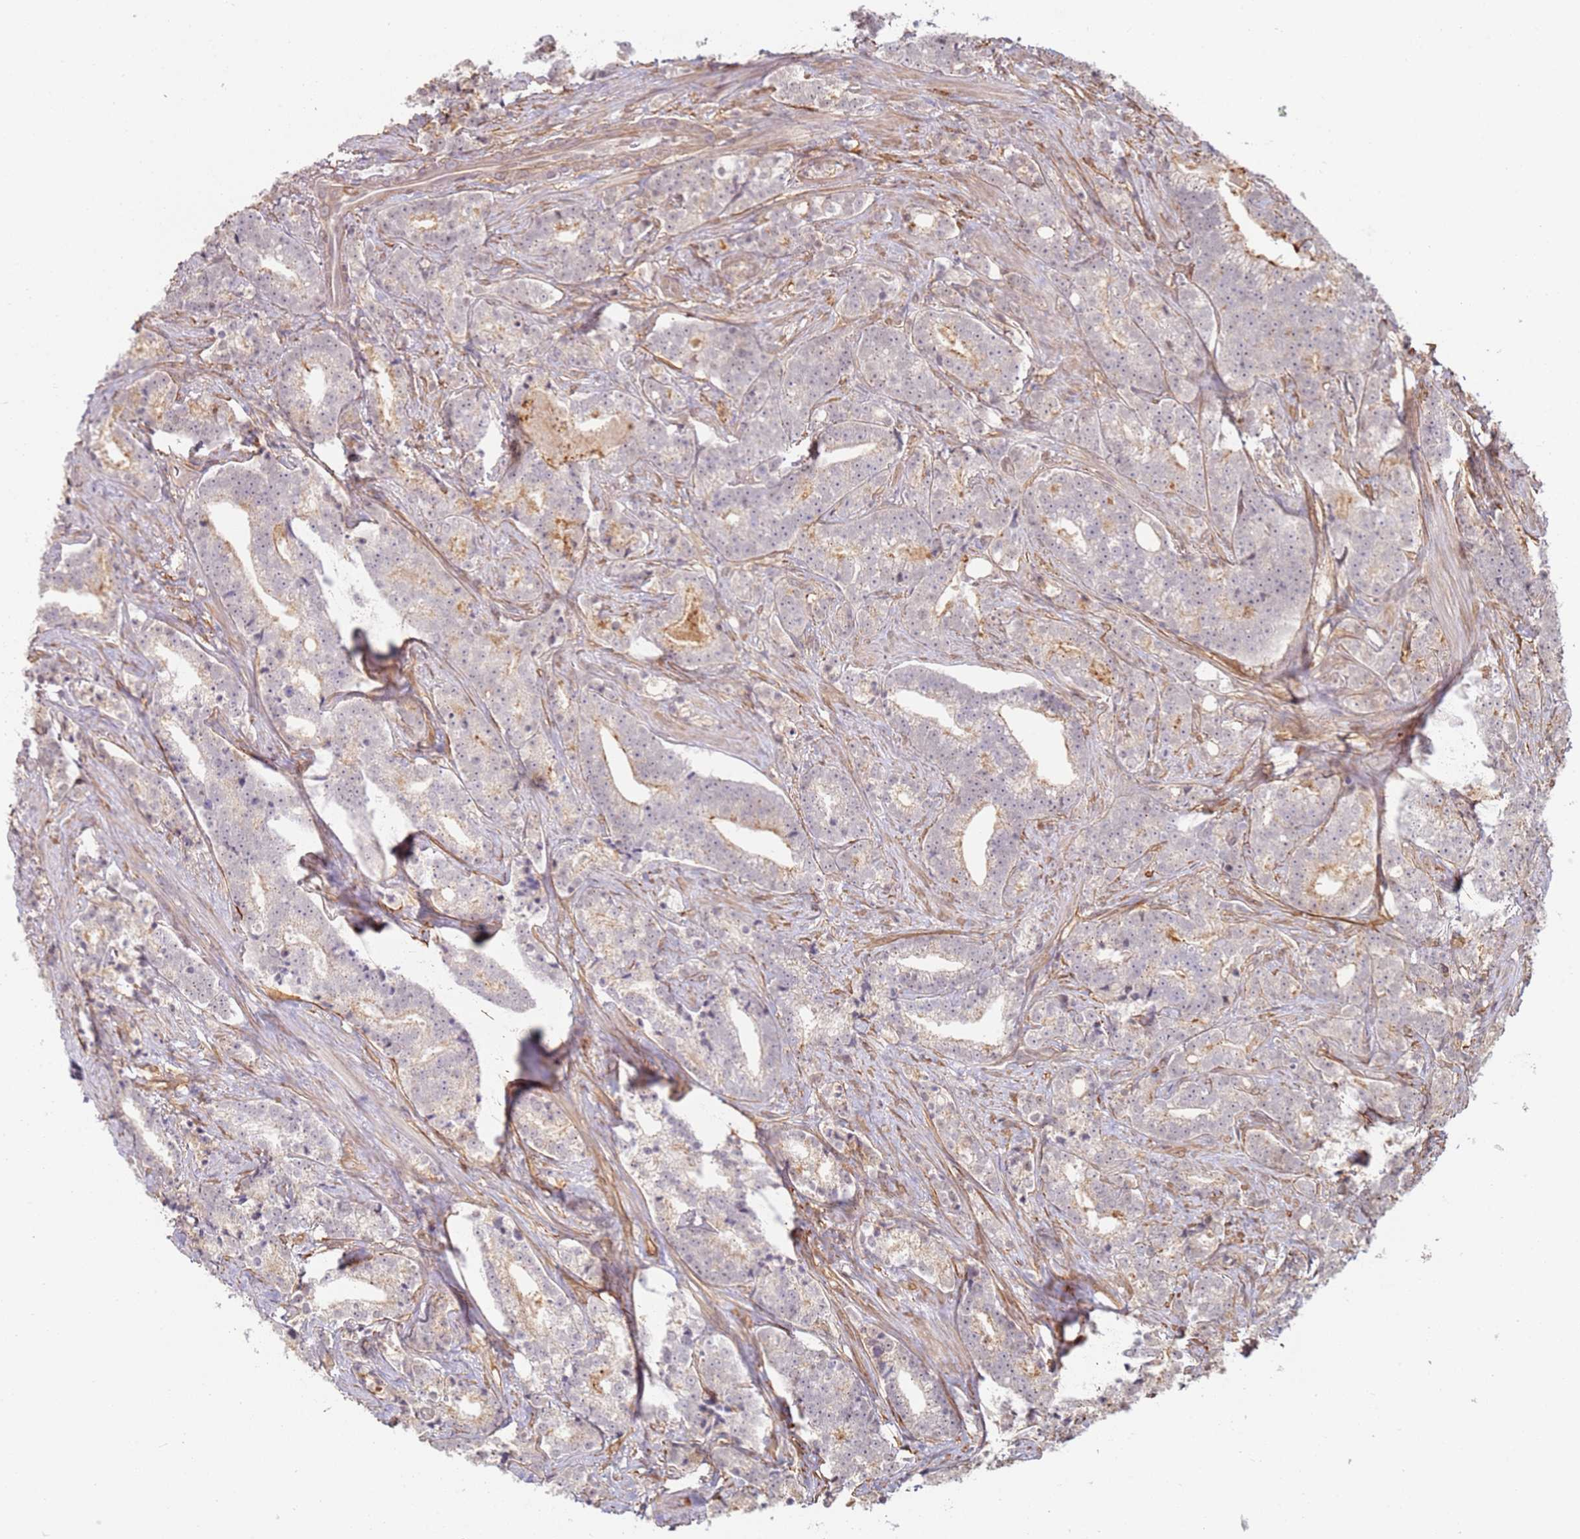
{"staining": {"intensity": "weak", "quantity": "<25%", "location": "cytoplasmic/membranous"}, "tissue": "prostate cancer", "cell_type": "Tumor cells", "image_type": "cancer", "snomed": [{"axis": "morphology", "description": "Adenocarcinoma, High grade"}, {"axis": "topography", "description": "Prostate"}], "caption": "This is a histopathology image of IHC staining of prostate adenocarcinoma (high-grade), which shows no staining in tumor cells.", "gene": "WDR93", "patient": {"sex": "male", "age": 67}}